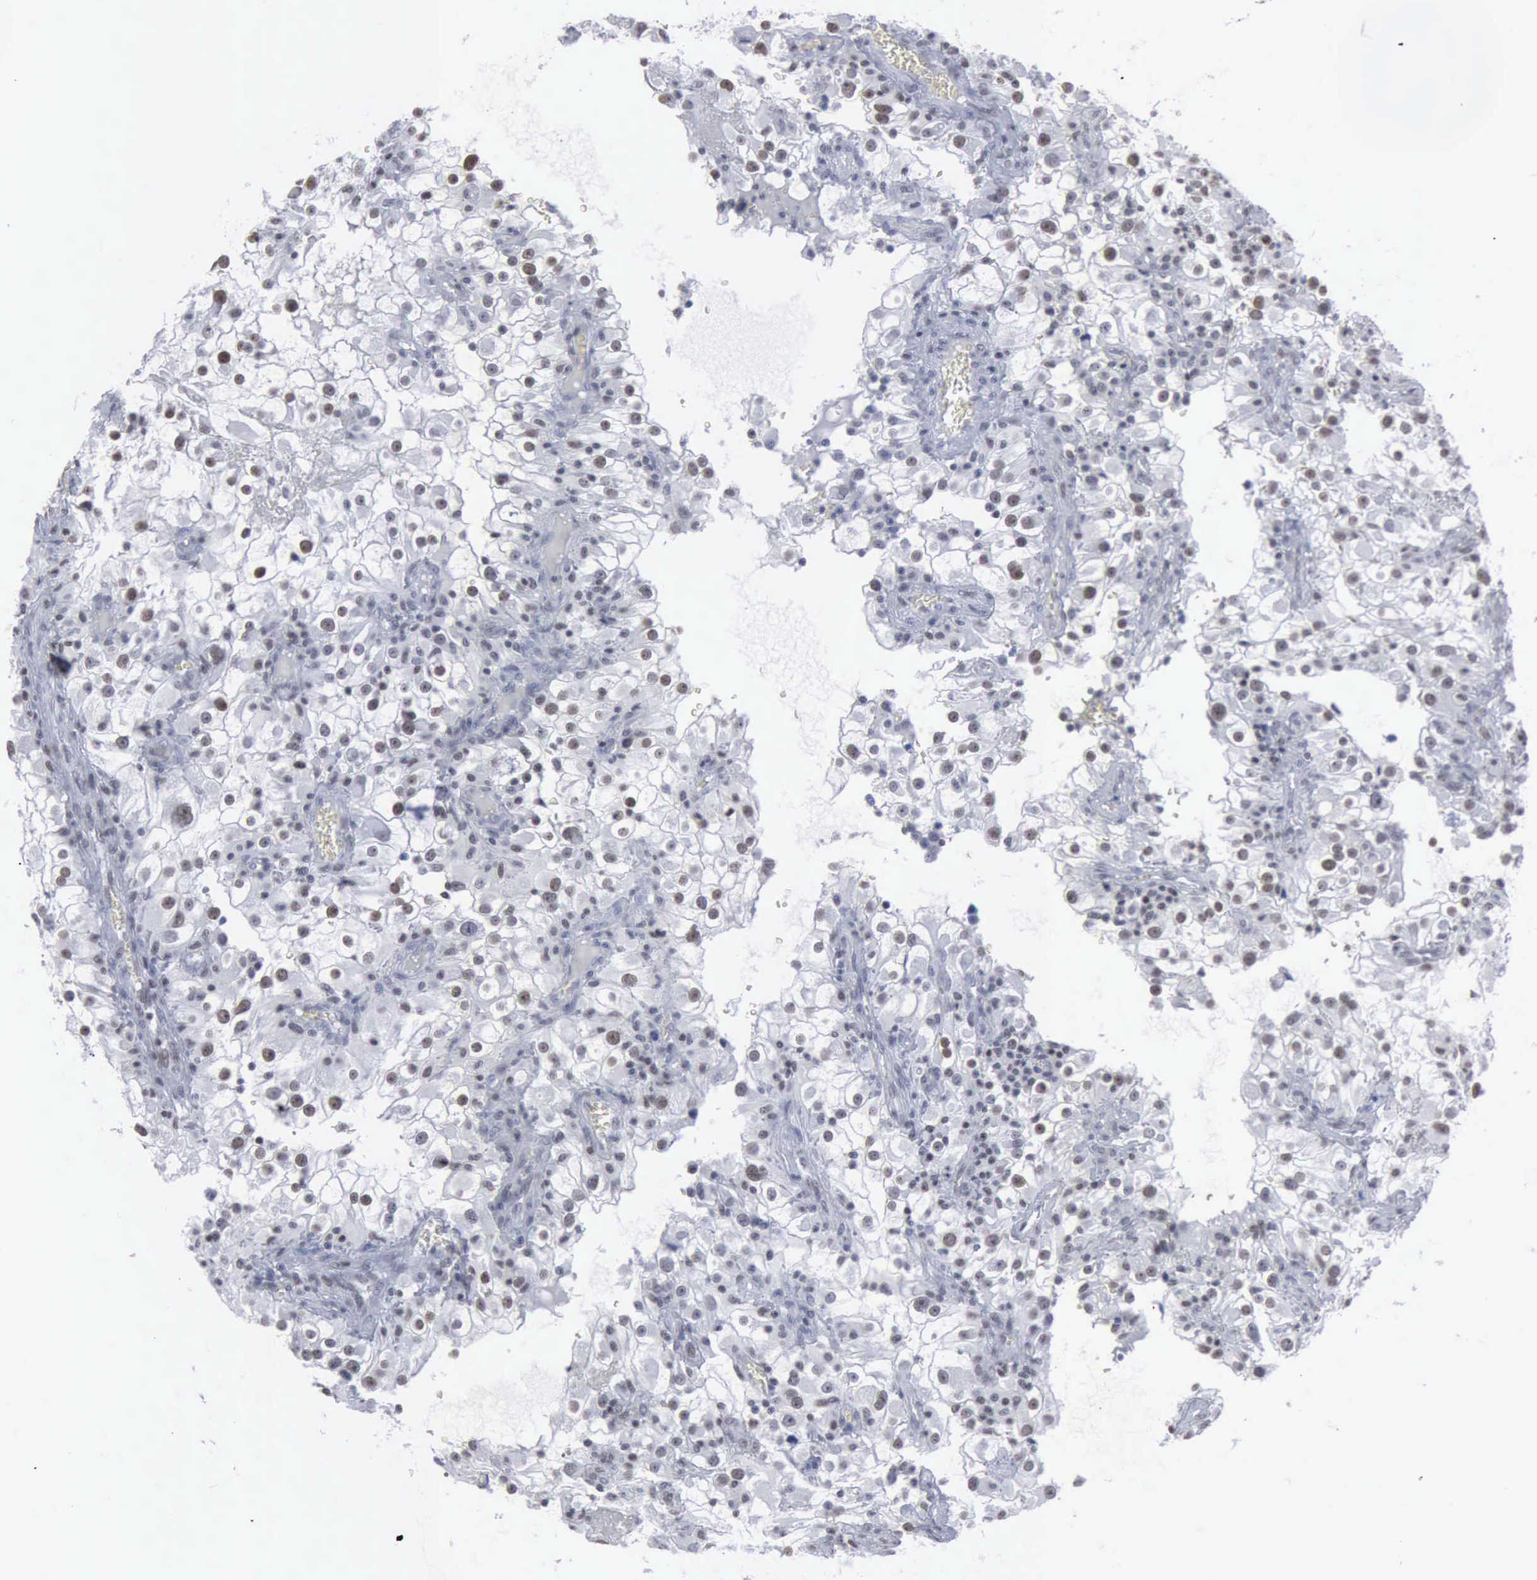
{"staining": {"intensity": "weak", "quantity": "25%-75%", "location": "nuclear"}, "tissue": "renal cancer", "cell_type": "Tumor cells", "image_type": "cancer", "snomed": [{"axis": "morphology", "description": "Adenocarcinoma, NOS"}, {"axis": "topography", "description": "Kidney"}], "caption": "A high-resolution image shows immunohistochemistry (IHC) staining of renal adenocarcinoma, which displays weak nuclear staining in about 25%-75% of tumor cells. The protein is shown in brown color, while the nuclei are stained blue.", "gene": "XPA", "patient": {"sex": "female", "age": 52}}